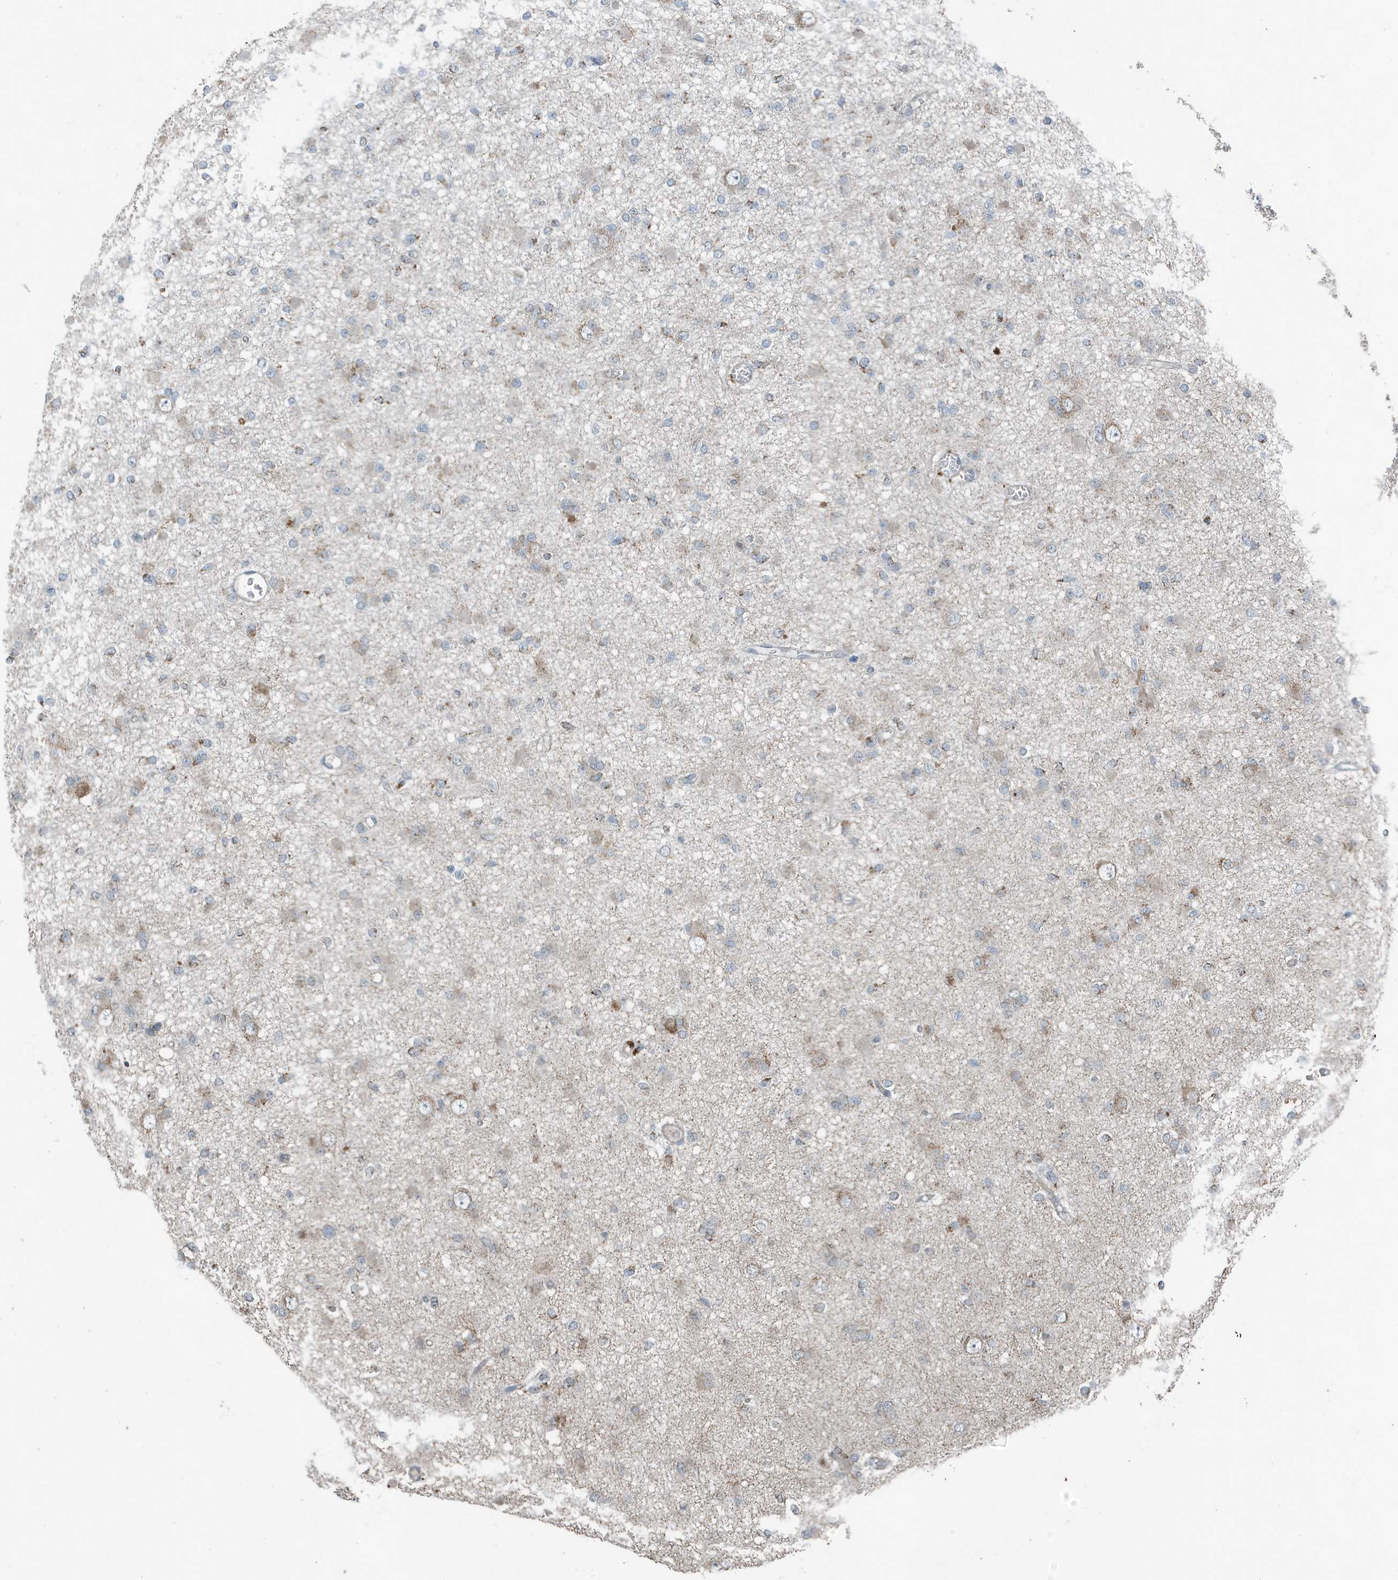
{"staining": {"intensity": "negative", "quantity": "none", "location": "none"}, "tissue": "glioma", "cell_type": "Tumor cells", "image_type": "cancer", "snomed": [{"axis": "morphology", "description": "Glioma, malignant, Low grade"}, {"axis": "topography", "description": "Brain"}], "caption": "Immunohistochemical staining of human glioma shows no significant staining in tumor cells. The staining is performed using DAB (3,3'-diaminobenzidine) brown chromogen with nuclei counter-stained in using hematoxylin.", "gene": "MT-CYB", "patient": {"sex": "female", "age": 22}}